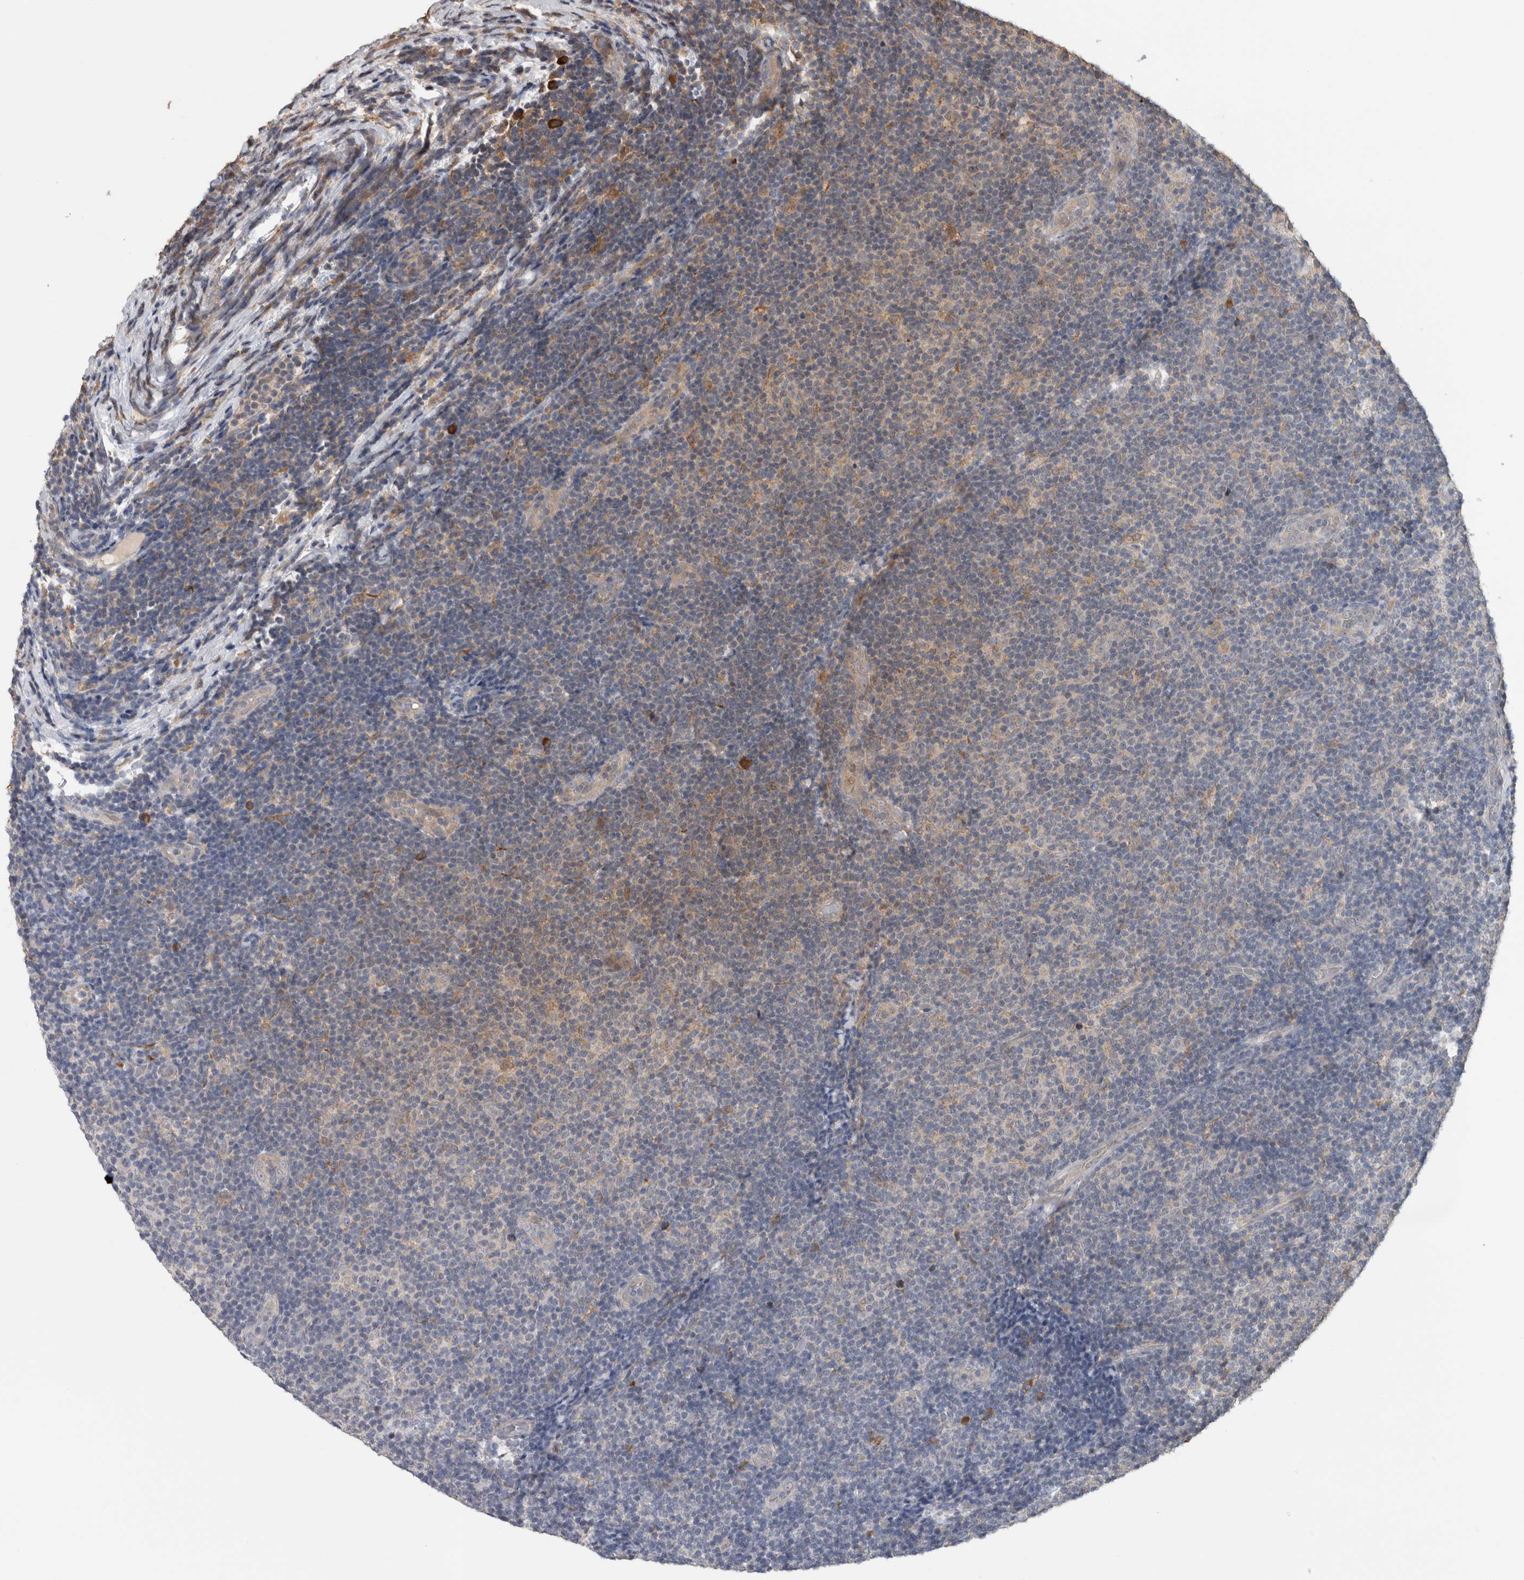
{"staining": {"intensity": "weak", "quantity": "25%-75%", "location": "cytoplasmic/membranous"}, "tissue": "lymphoma", "cell_type": "Tumor cells", "image_type": "cancer", "snomed": [{"axis": "morphology", "description": "Malignant lymphoma, non-Hodgkin's type, Low grade"}, {"axis": "topography", "description": "Lymph node"}], "caption": "The image shows a brown stain indicating the presence of a protein in the cytoplasmic/membranous of tumor cells in malignant lymphoma, non-Hodgkin's type (low-grade).", "gene": "TBCE", "patient": {"sex": "male", "age": 83}}